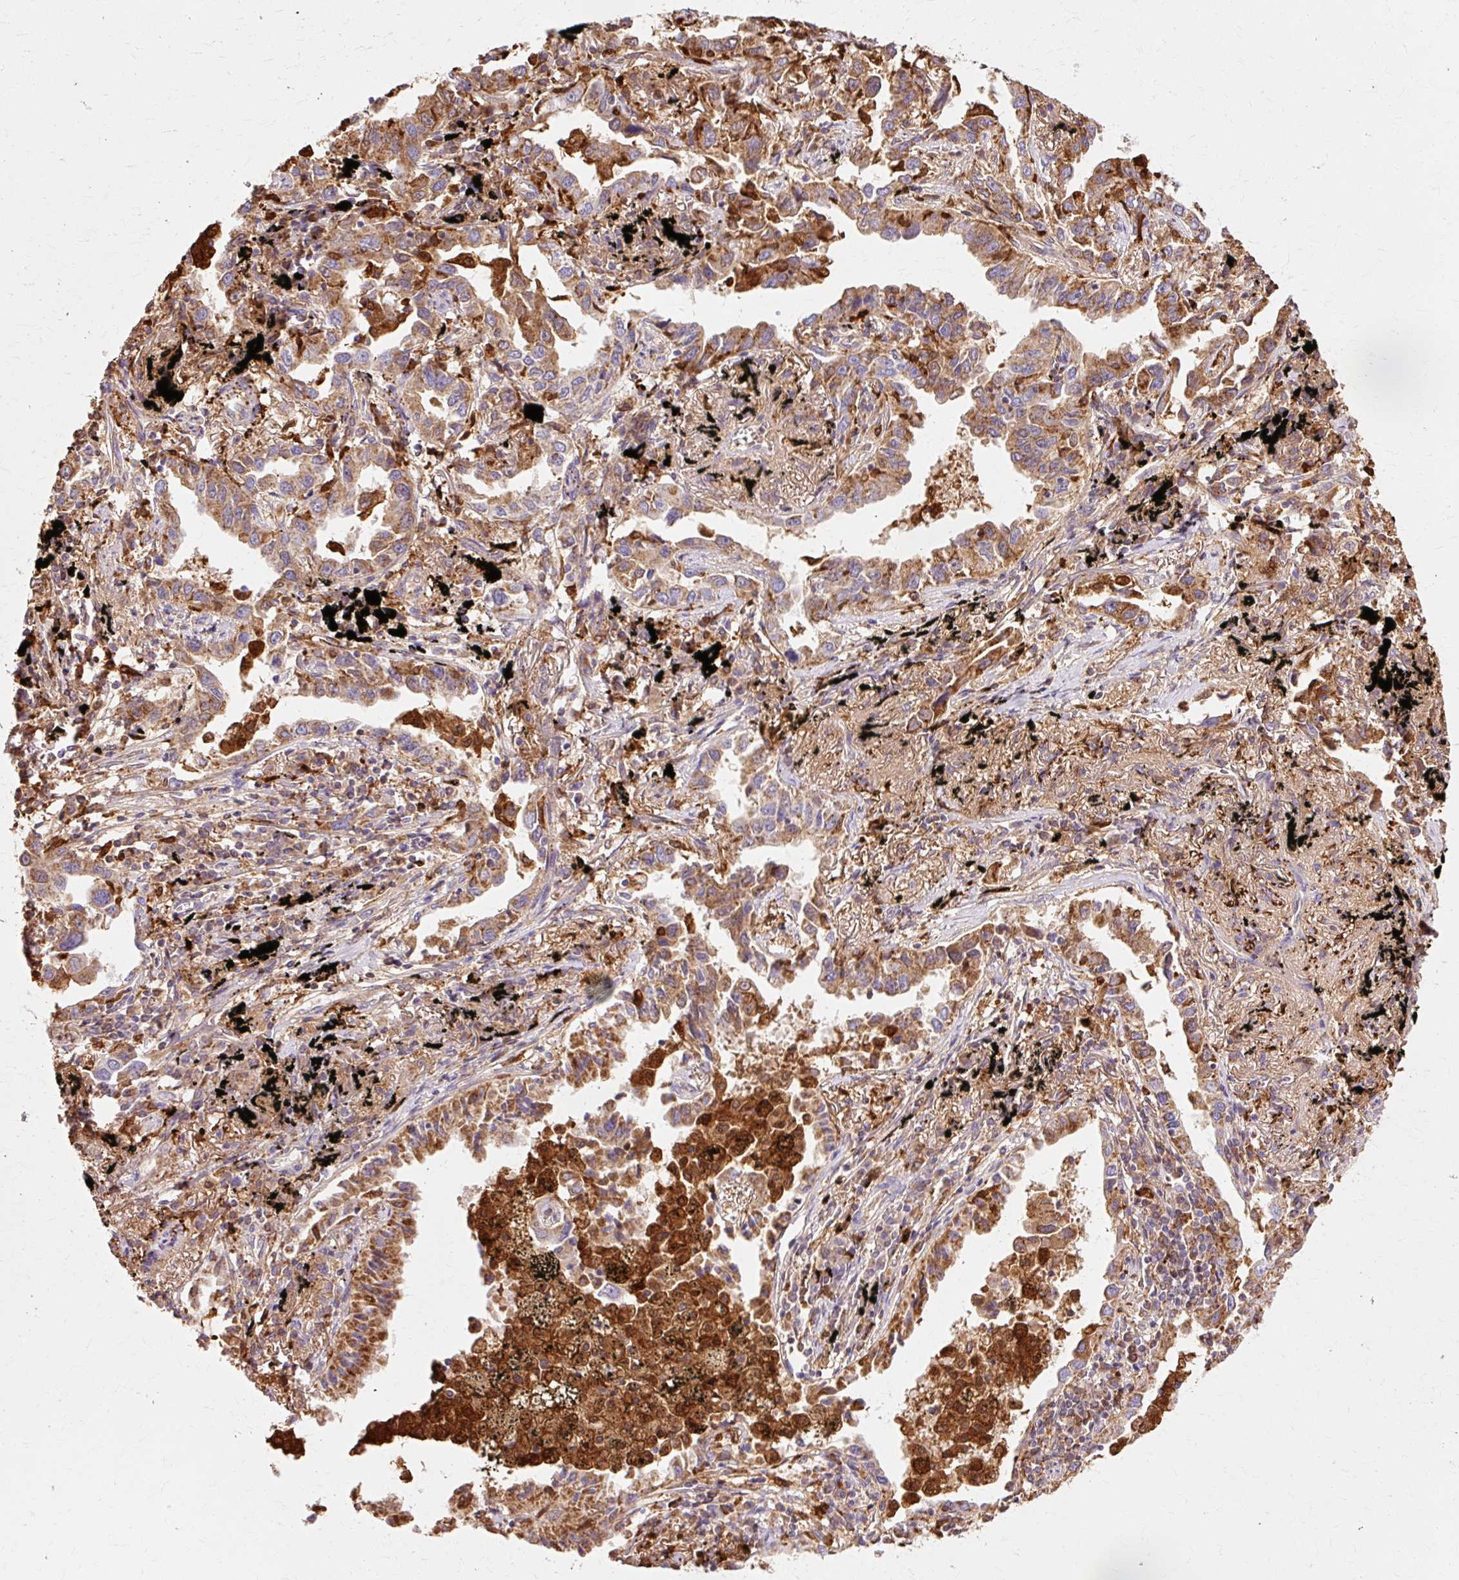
{"staining": {"intensity": "moderate", "quantity": ">75%", "location": "cytoplasmic/membranous"}, "tissue": "lung cancer", "cell_type": "Tumor cells", "image_type": "cancer", "snomed": [{"axis": "morphology", "description": "Adenocarcinoma, NOS"}, {"axis": "topography", "description": "Lung"}], "caption": "Immunohistochemistry histopathology image of human adenocarcinoma (lung) stained for a protein (brown), which reveals medium levels of moderate cytoplasmic/membranous positivity in approximately >75% of tumor cells.", "gene": "GPX1", "patient": {"sex": "male", "age": 67}}